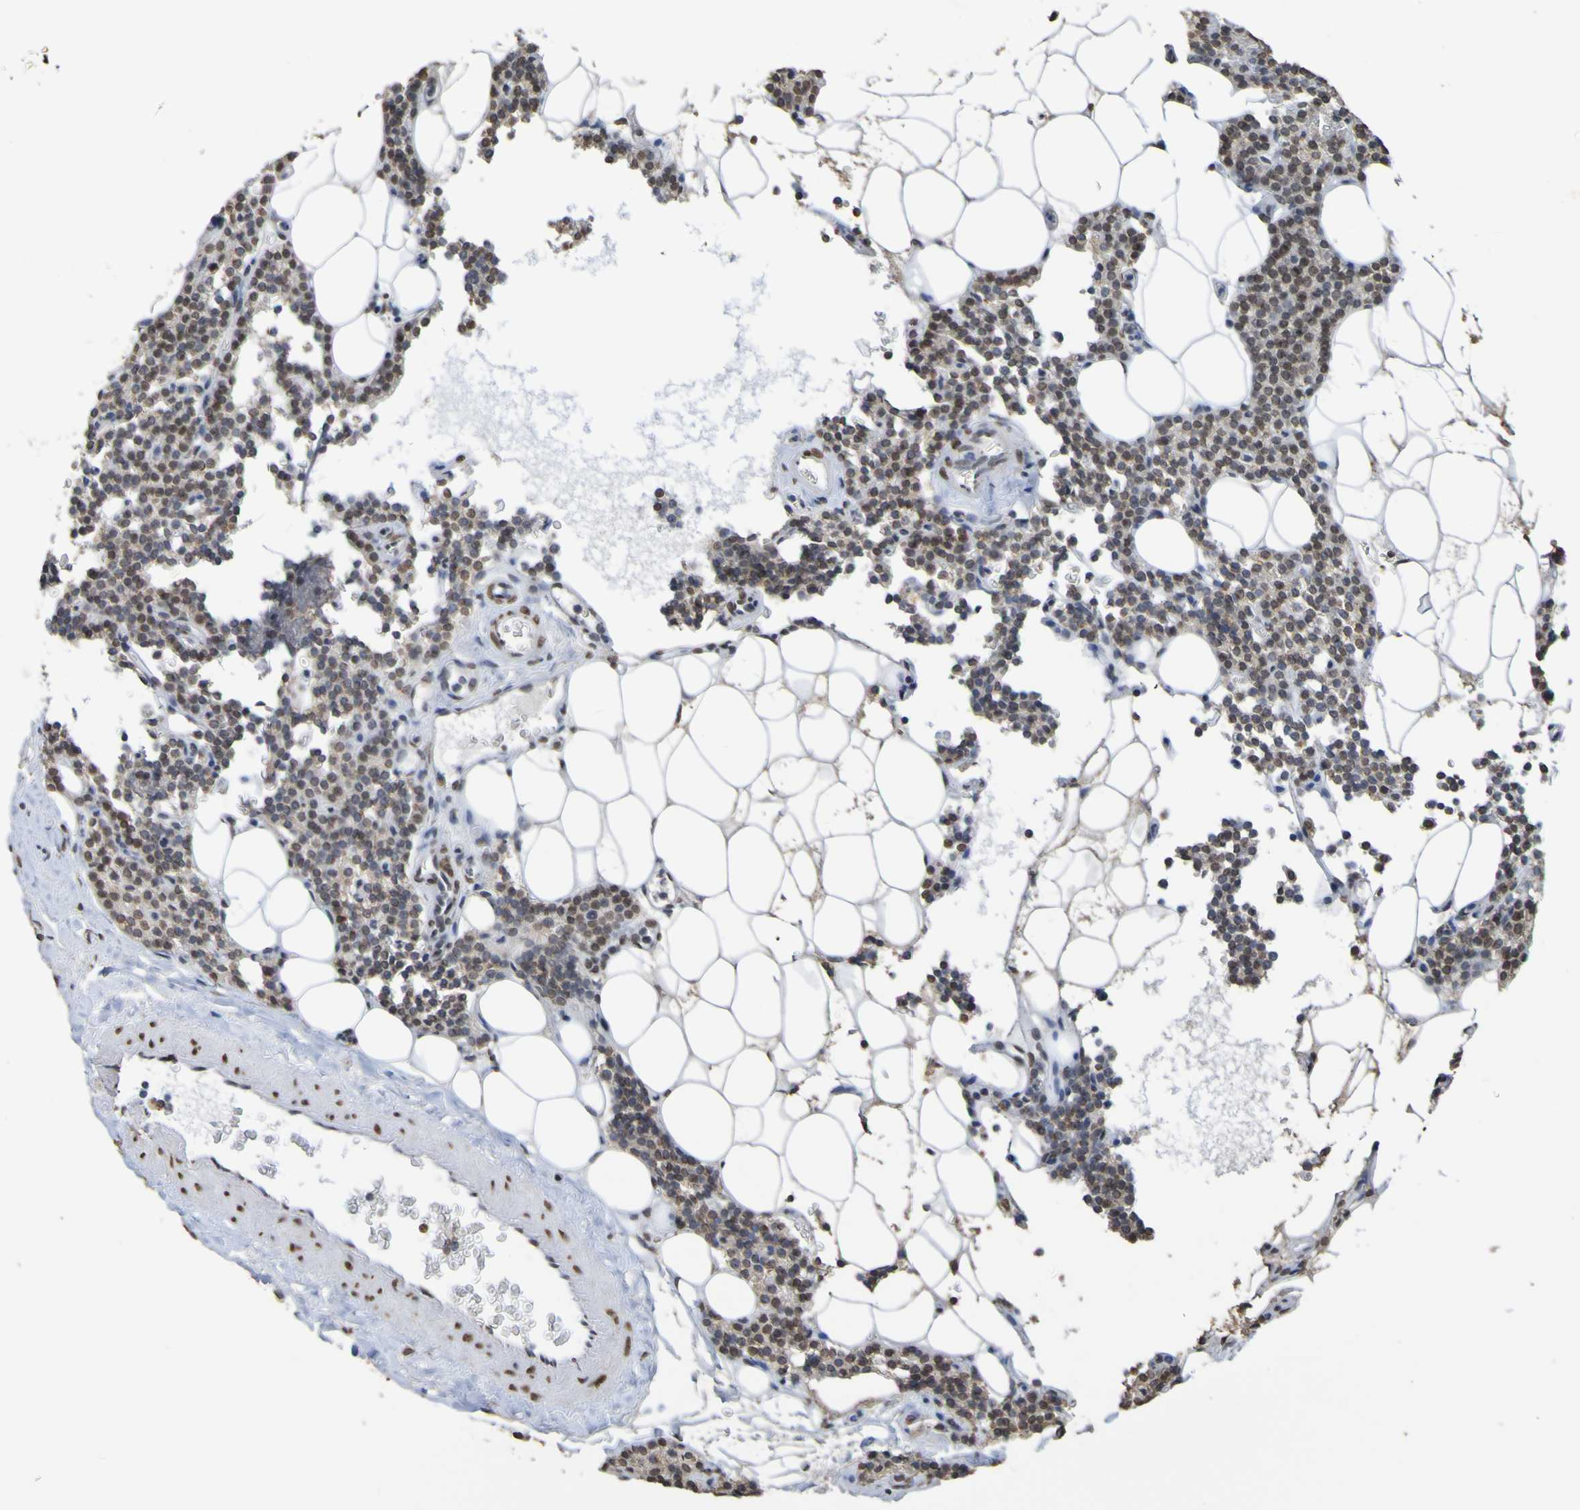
{"staining": {"intensity": "weak", "quantity": ">75%", "location": "nuclear"}, "tissue": "parathyroid gland", "cell_type": "Glandular cells", "image_type": "normal", "snomed": [{"axis": "morphology", "description": "Normal tissue, NOS"}, {"axis": "morphology", "description": "Adenoma, NOS"}, {"axis": "topography", "description": "Parathyroid gland"}], "caption": "Immunohistochemistry (IHC) (DAB) staining of normal human parathyroid gland reveals weak nuclear protein positivity in about >75% of glandular cells.", "gene": "ALKBH2", "patient": {"sex": "female", "age": 51}}